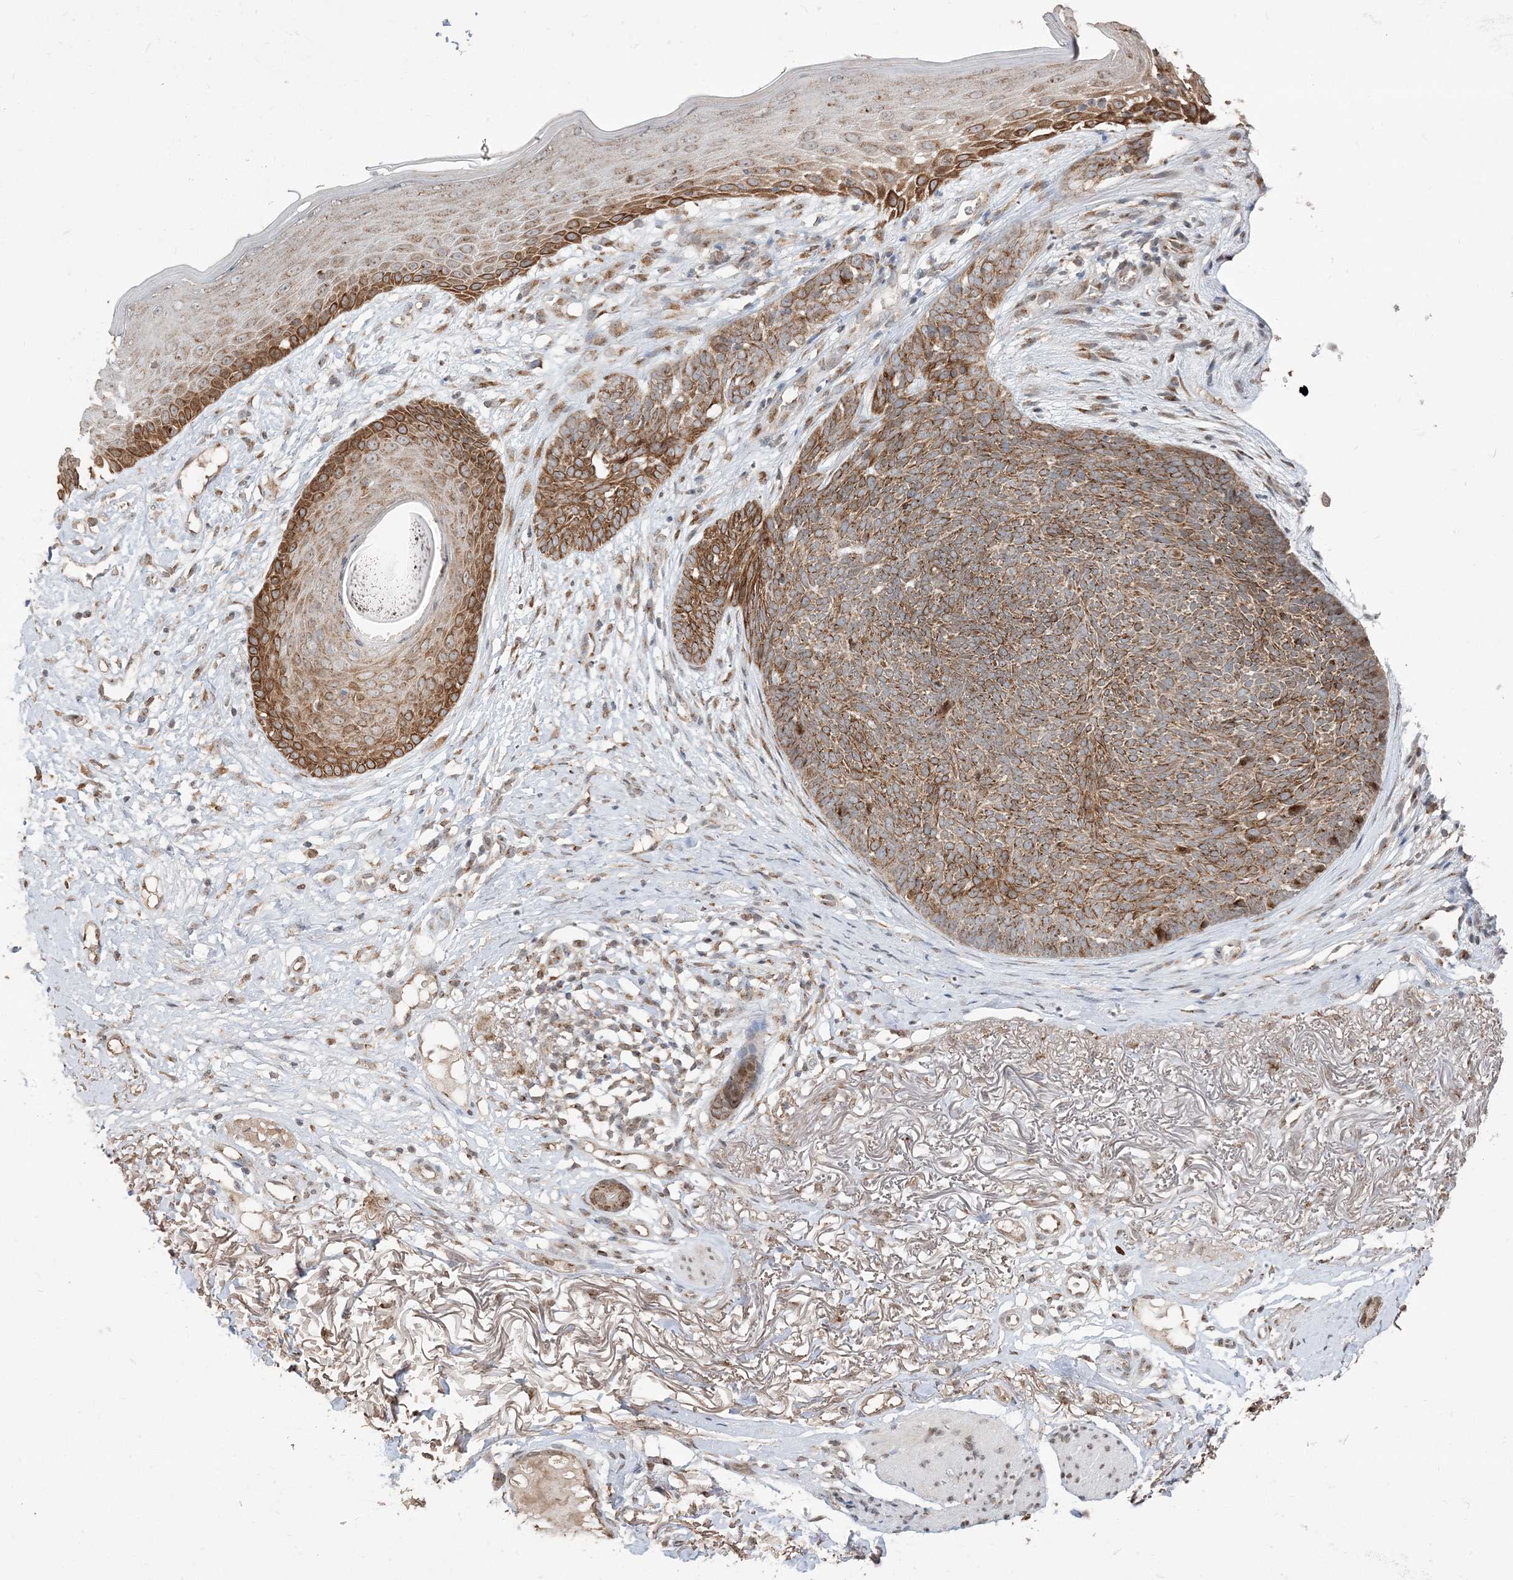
{"staining": {"intensity": "moderate", "quantity": ">75%", "location": "cytoplasmic/membranous"}, "tissue": "skin cancer", "cell_type": "Tumor cells", "image_type": "cancer", "snomed": [{"axis": "morphology", "description": "Basal cell carcinoma"}, {"axis": "topography", "description": "Skin"}], "caption": "Immunohistochemical staining of skin cancer (basal cell carcinoma) exhibits moderate cytoplasmic/membranous protein positivity in about >75% of tumor cells.", "gene": "RER1", "patient": {"sex": "female", "age": 70}}